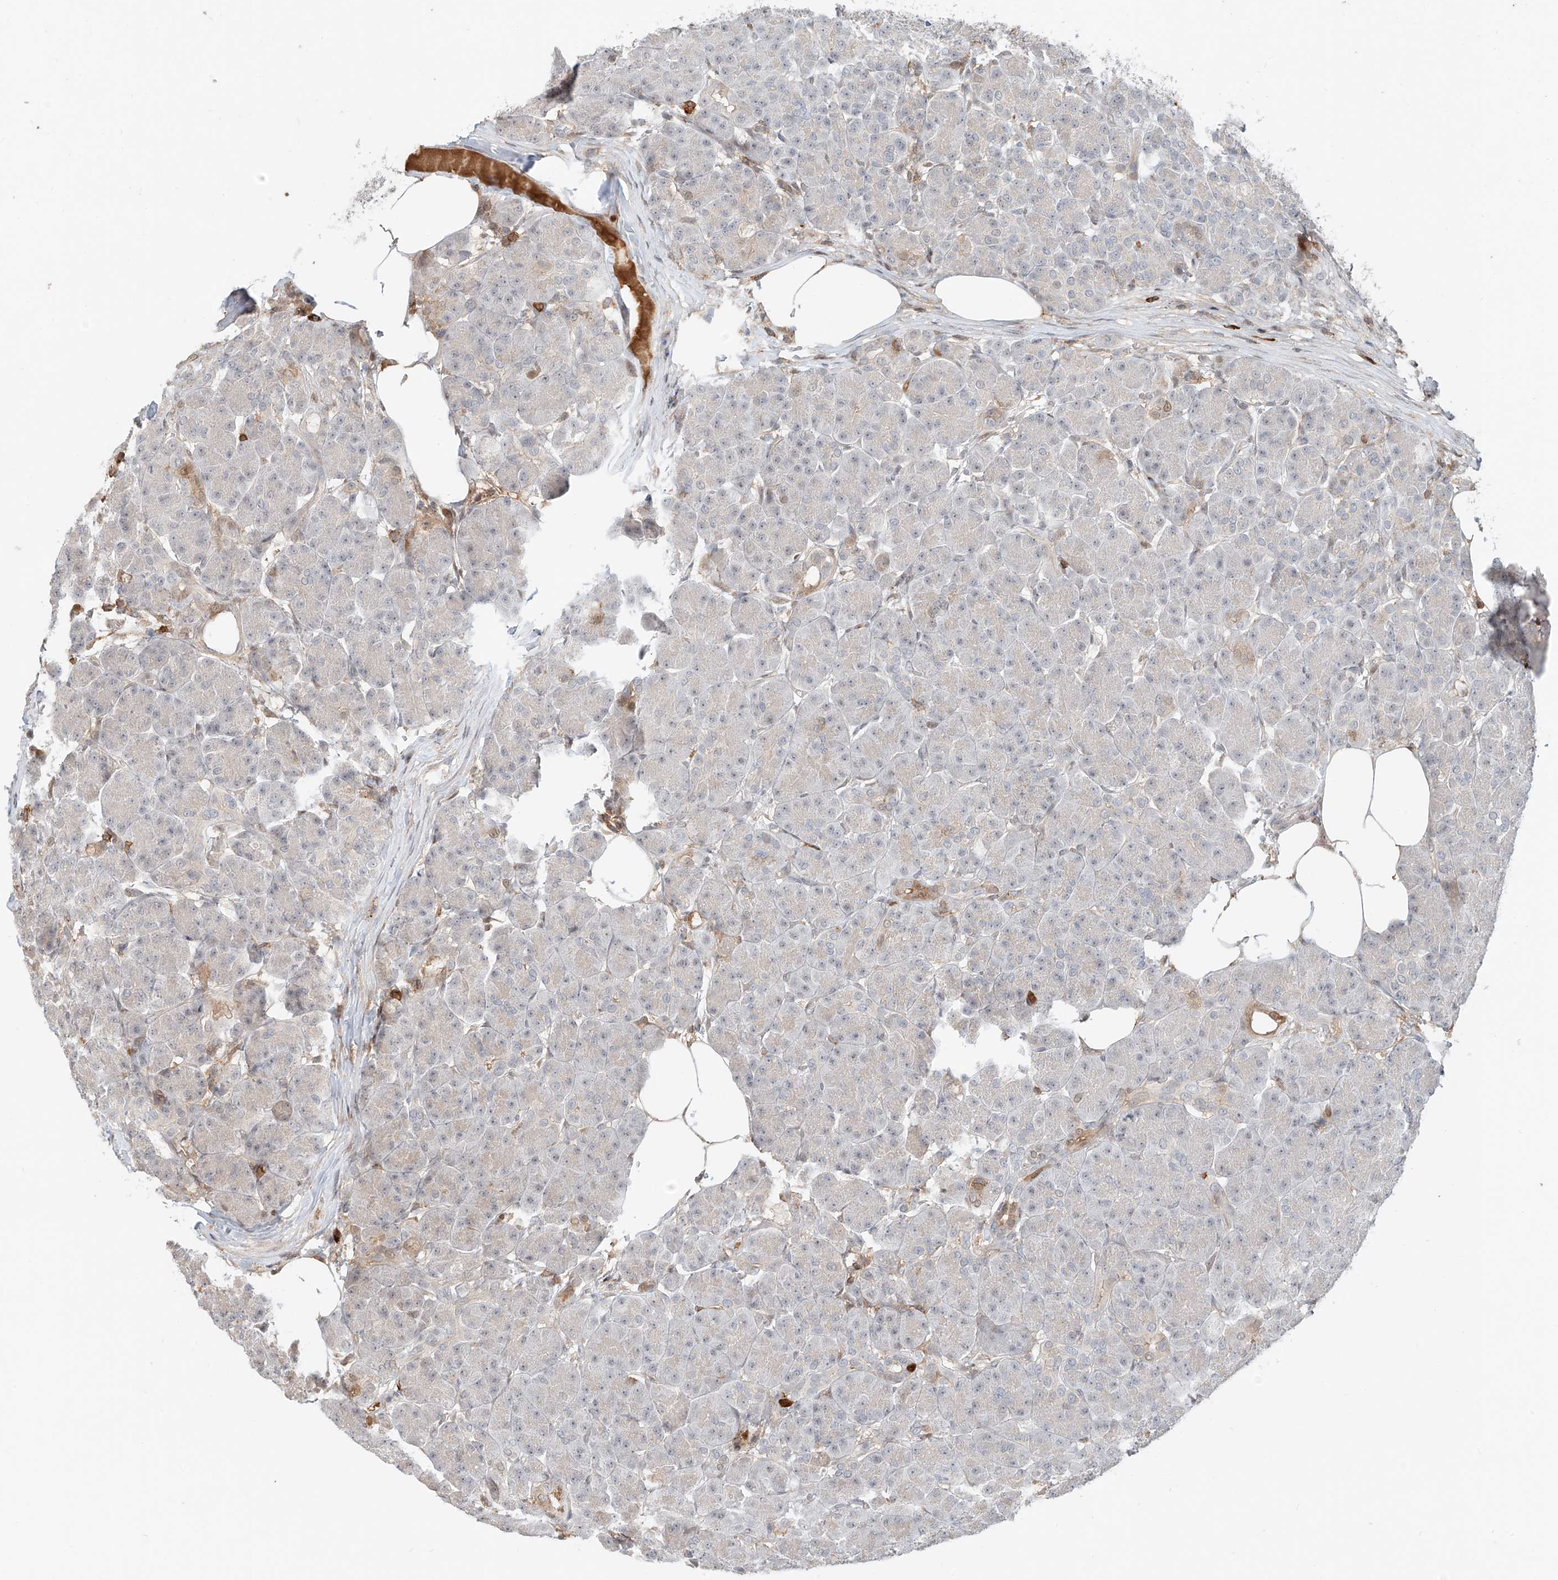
{"staining": {"intensity": "moderate", "quantity": "<25%", "location": "cytoplasmic/membranous"}, "tissue": "pancreas", "cell_type": "Exocrine glandular cells", "image_type": "normal", "snomed": [{"axis": "morphology", "description": "Normal tissue, NOS"}, {"axis": "topography", "description": "Pancreas"}], "caption": "The micrograph displays a brown stain indicating the presence of a protein in the cytoplasmic/membranous of exocrine glandular cells in pancreas. The staining was performed using DAB to visualize the protein expression in brown, while the nuclei were stained in blue with hematoxylin (Magnification: 20x).", "gene": "CEP162", "patient": {"sex": "male", "age": 63}}